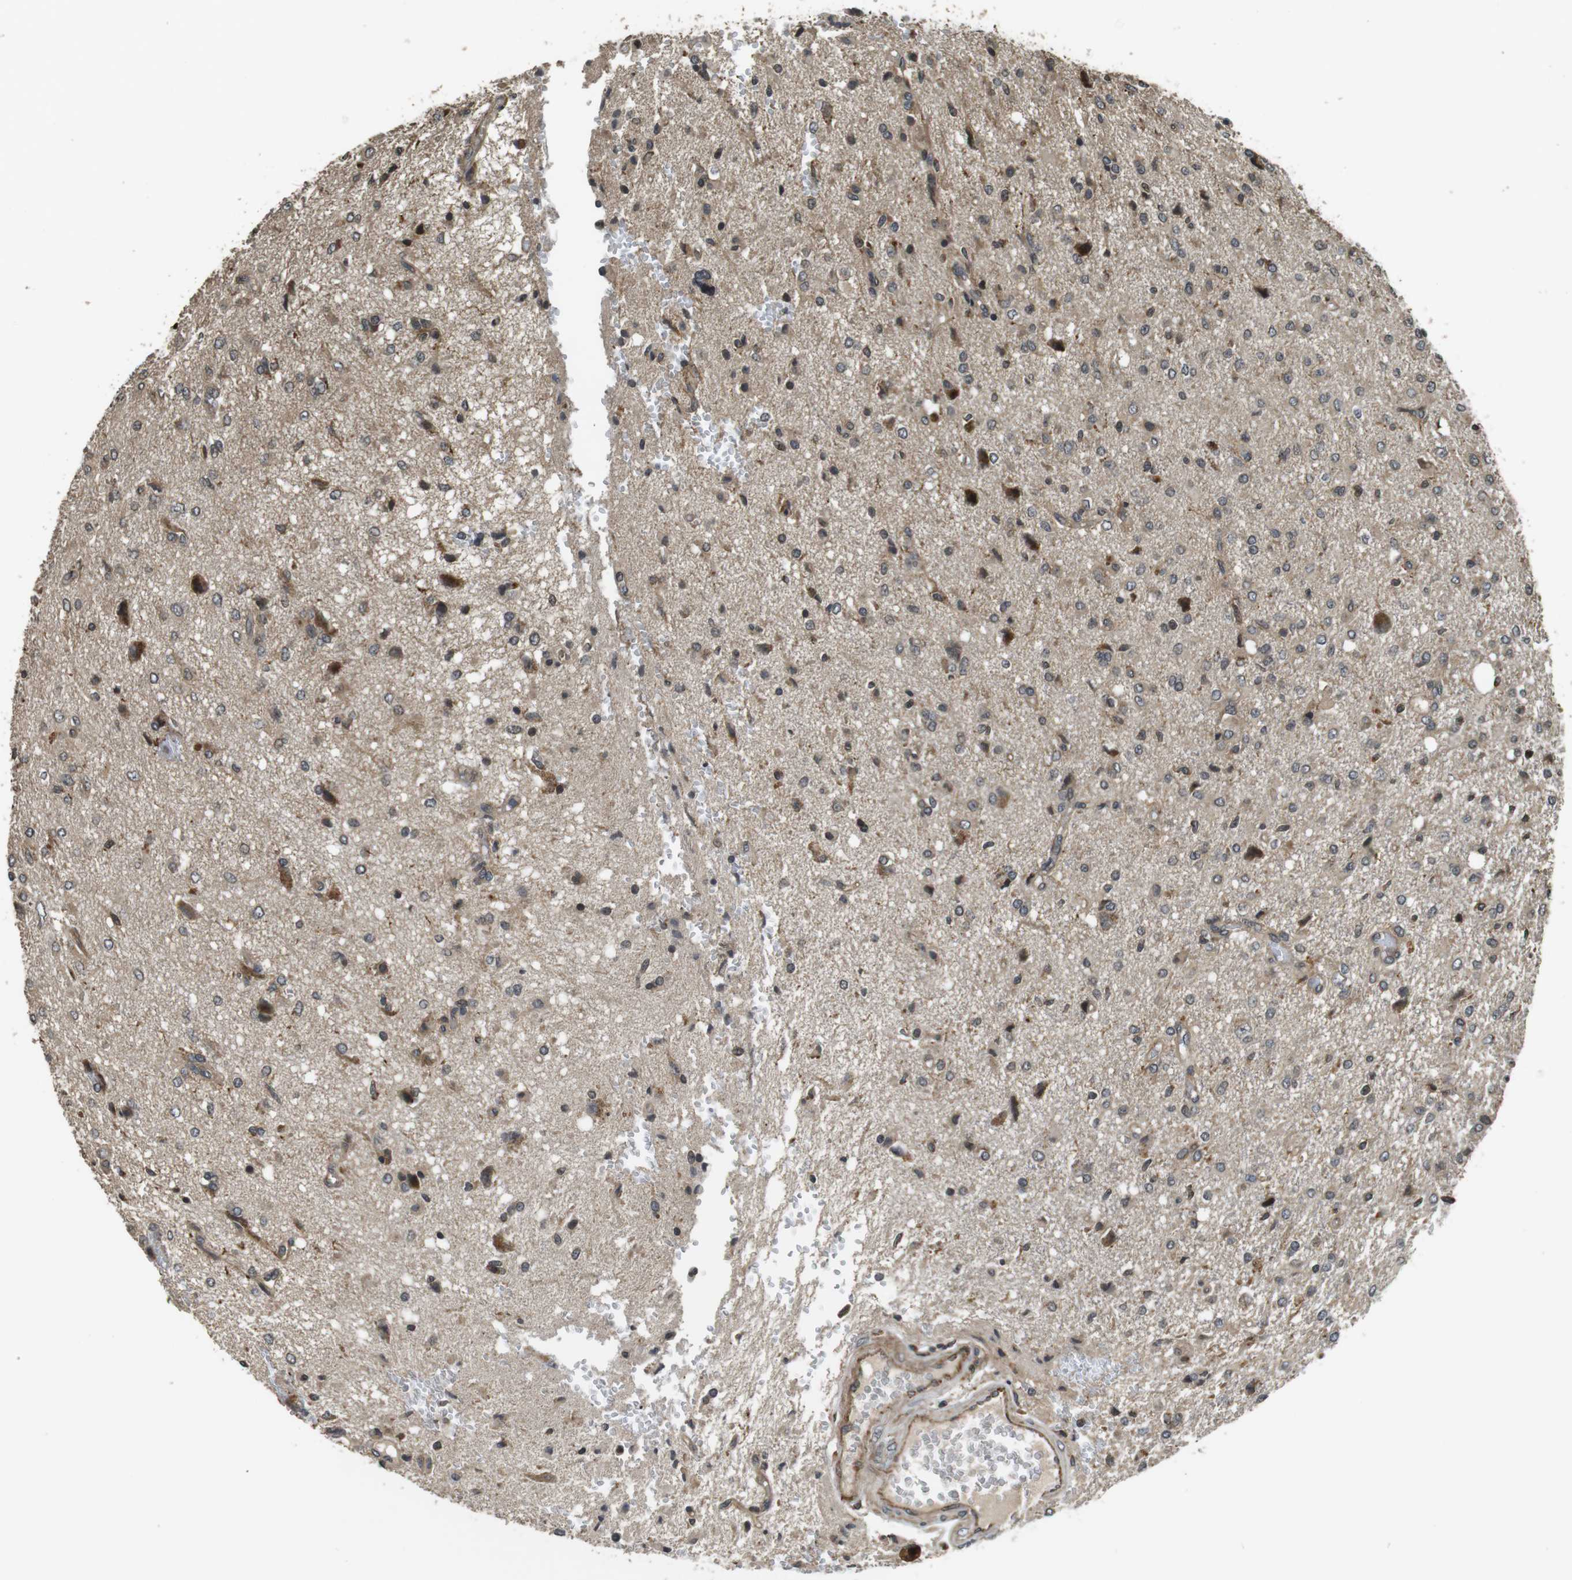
{"staining": {"intensity": "moderate", "quantity": "25%-75%", "location": "cytoplasmic/membranous"}, "tissue": "glioma", "cell_type": "Tumor cells", "image_type": "cancer", "snomed": [{"axis": "morphology", "description": "Glioma, malignant, High grade"}, {"axis": "topography", "description": "Brain"}], "caption": "IHC (DAB (3,3'-diaminobenzidine)) staining of human high-grade glioma (malignant) exhibits moderate cytoplasmic/membranous protein staining in approximately 25%-75% of tumor cells. (DAB (3,3'-diaminobenzidine) = brown stain, brightfield microscopy at high magnification).", "gene": "FZD10", "patient": {"sex": "female", "age": 59}}